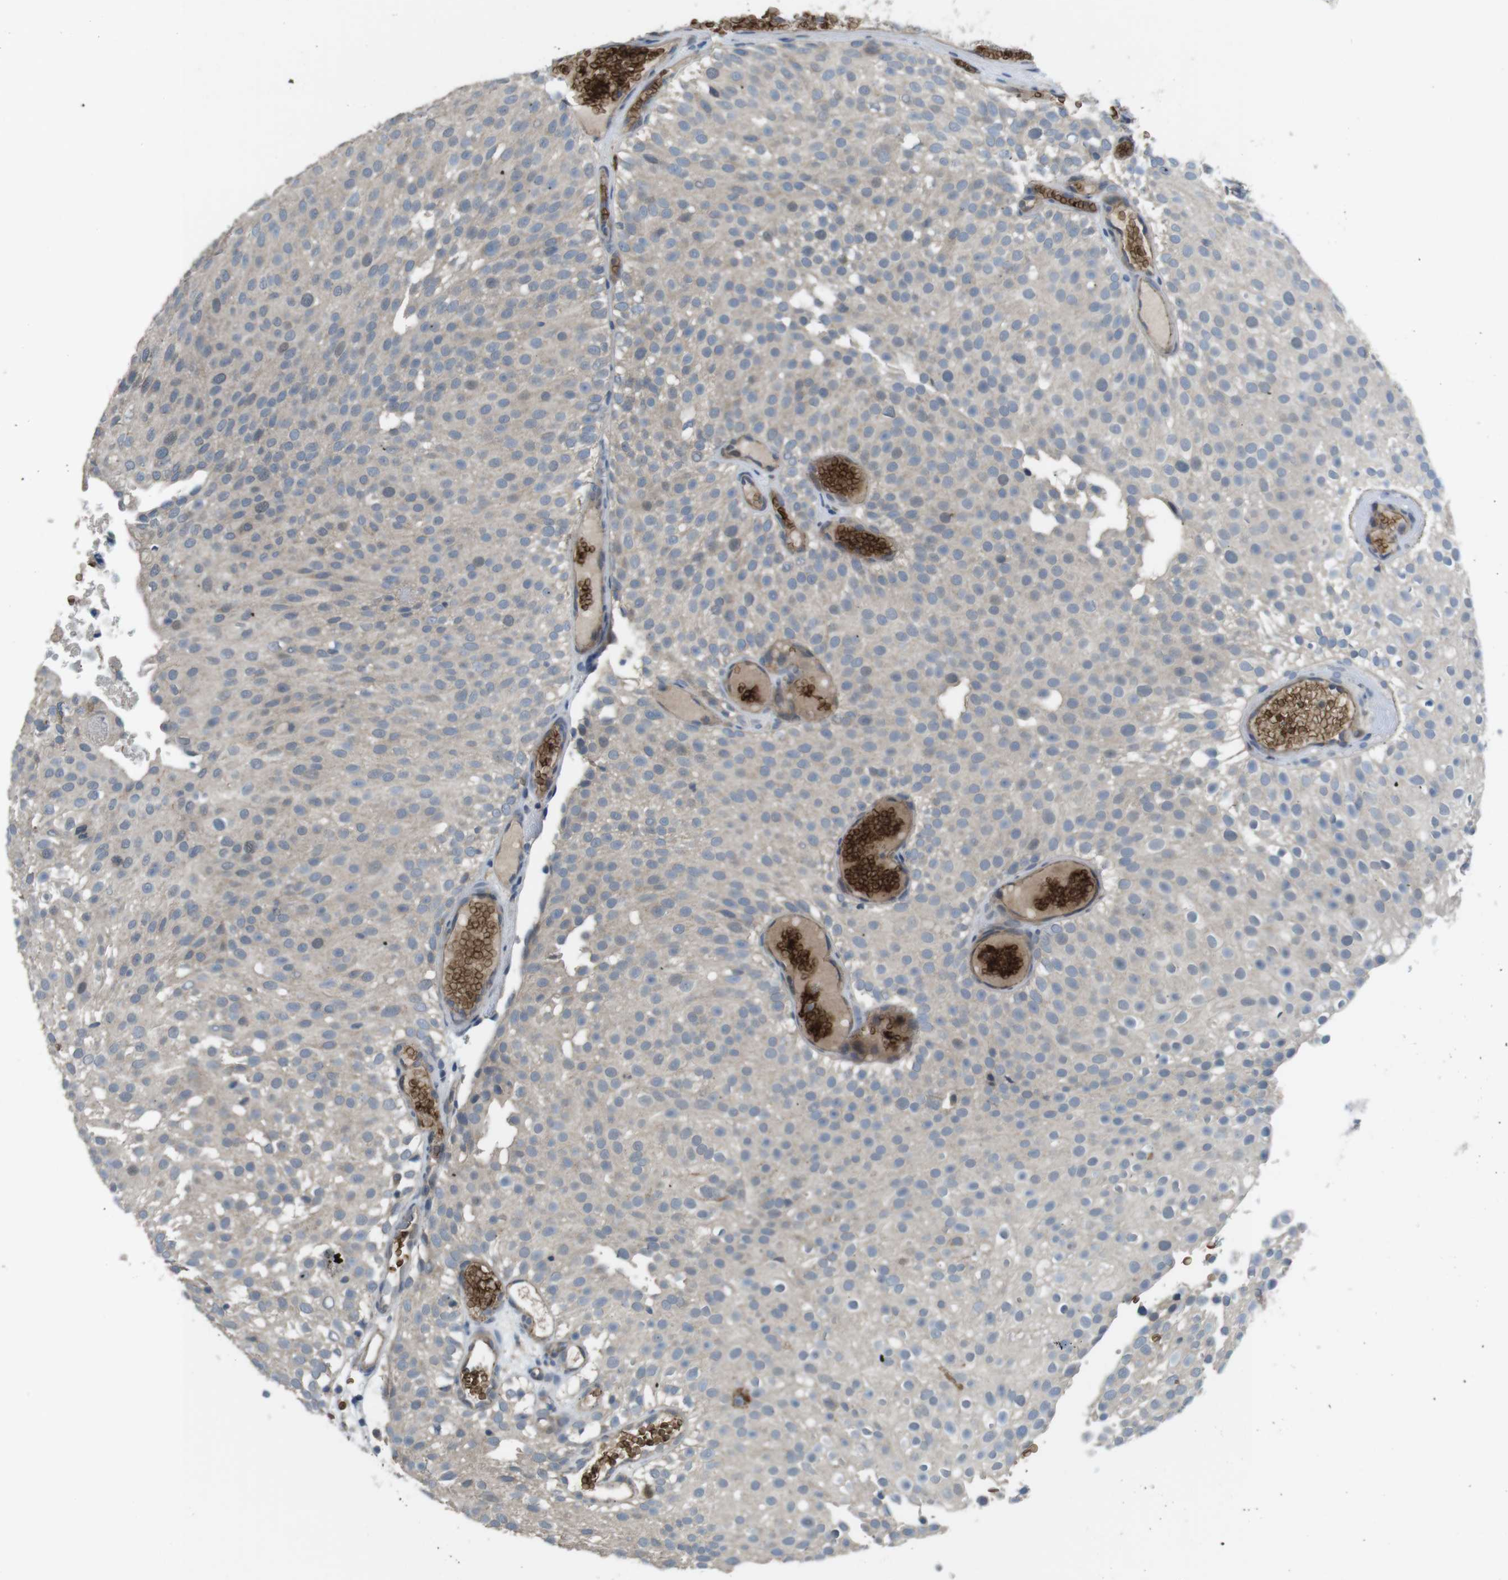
{"staining": {"intensity": "weak", "quantity": ">75%", "location": "cytoplasmic/membranous"}, "tissue": "urothelial cancer", "cell_type": "Tumor cells", "image_type": "cancer", "snomed": [{"axis": "morphology", "description": "Urothelial carcinoma, Low grade"}, {"axis": "topography", "description": "Urinary bladder"}], "caption": "High-power microscopy captured an IHC histopathology image of urothelial cancer, revealing weak cytoplasmic/membranous staining in about >75% of tumor cells. The staining is performed using DAB brown chromogen to label protein expression. The nuclei are counter-stained blue using hematoxylin.", "gene": "GYPA", "patient": {"sex": "male", "age": 78}}